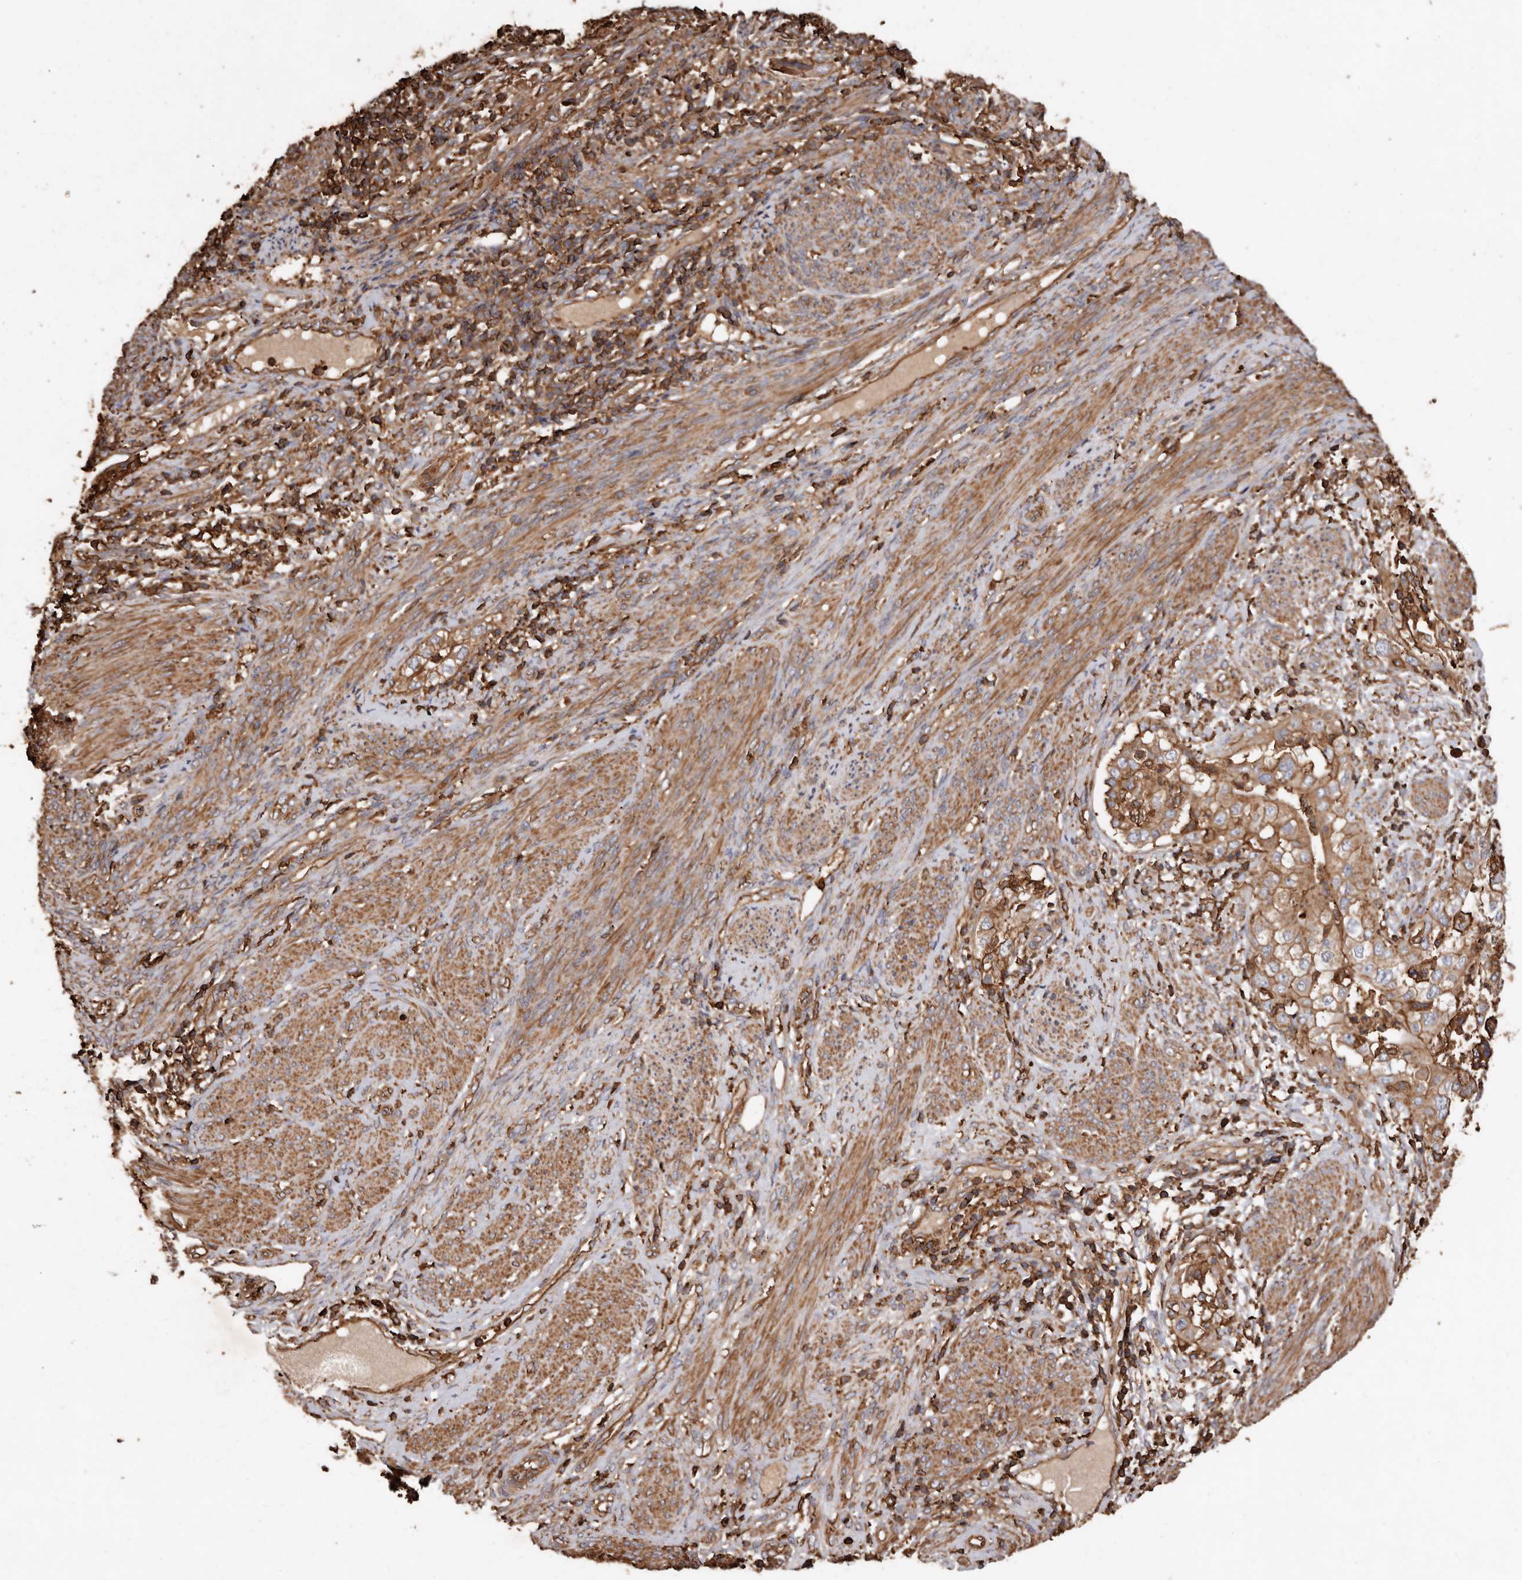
{"staining": {"intensity": "moderate", "quantity": ">75%", "location": "cytoplasmic/membranous"}, "tissue": "endometrial cancer", "cell_type": "Tumor cells", "image_type": "cancer", "snomed": [{"axis": "morphology", "description": "Adenocarcinoma, NOS"}, {"axis": "topography", "description": "Endometrium"}], "caption": "The micrograph demonstrates immunohistochemical staining of adenocarcinoma (endometrial). There is moderate cytoplasmic/membranous staining is identified in approximately >75% of tumor cells. (IHC, brightfield microscopy, high magnification).", "gene": "COQ8B", "patient": {"sex": "female", "age": 85}}